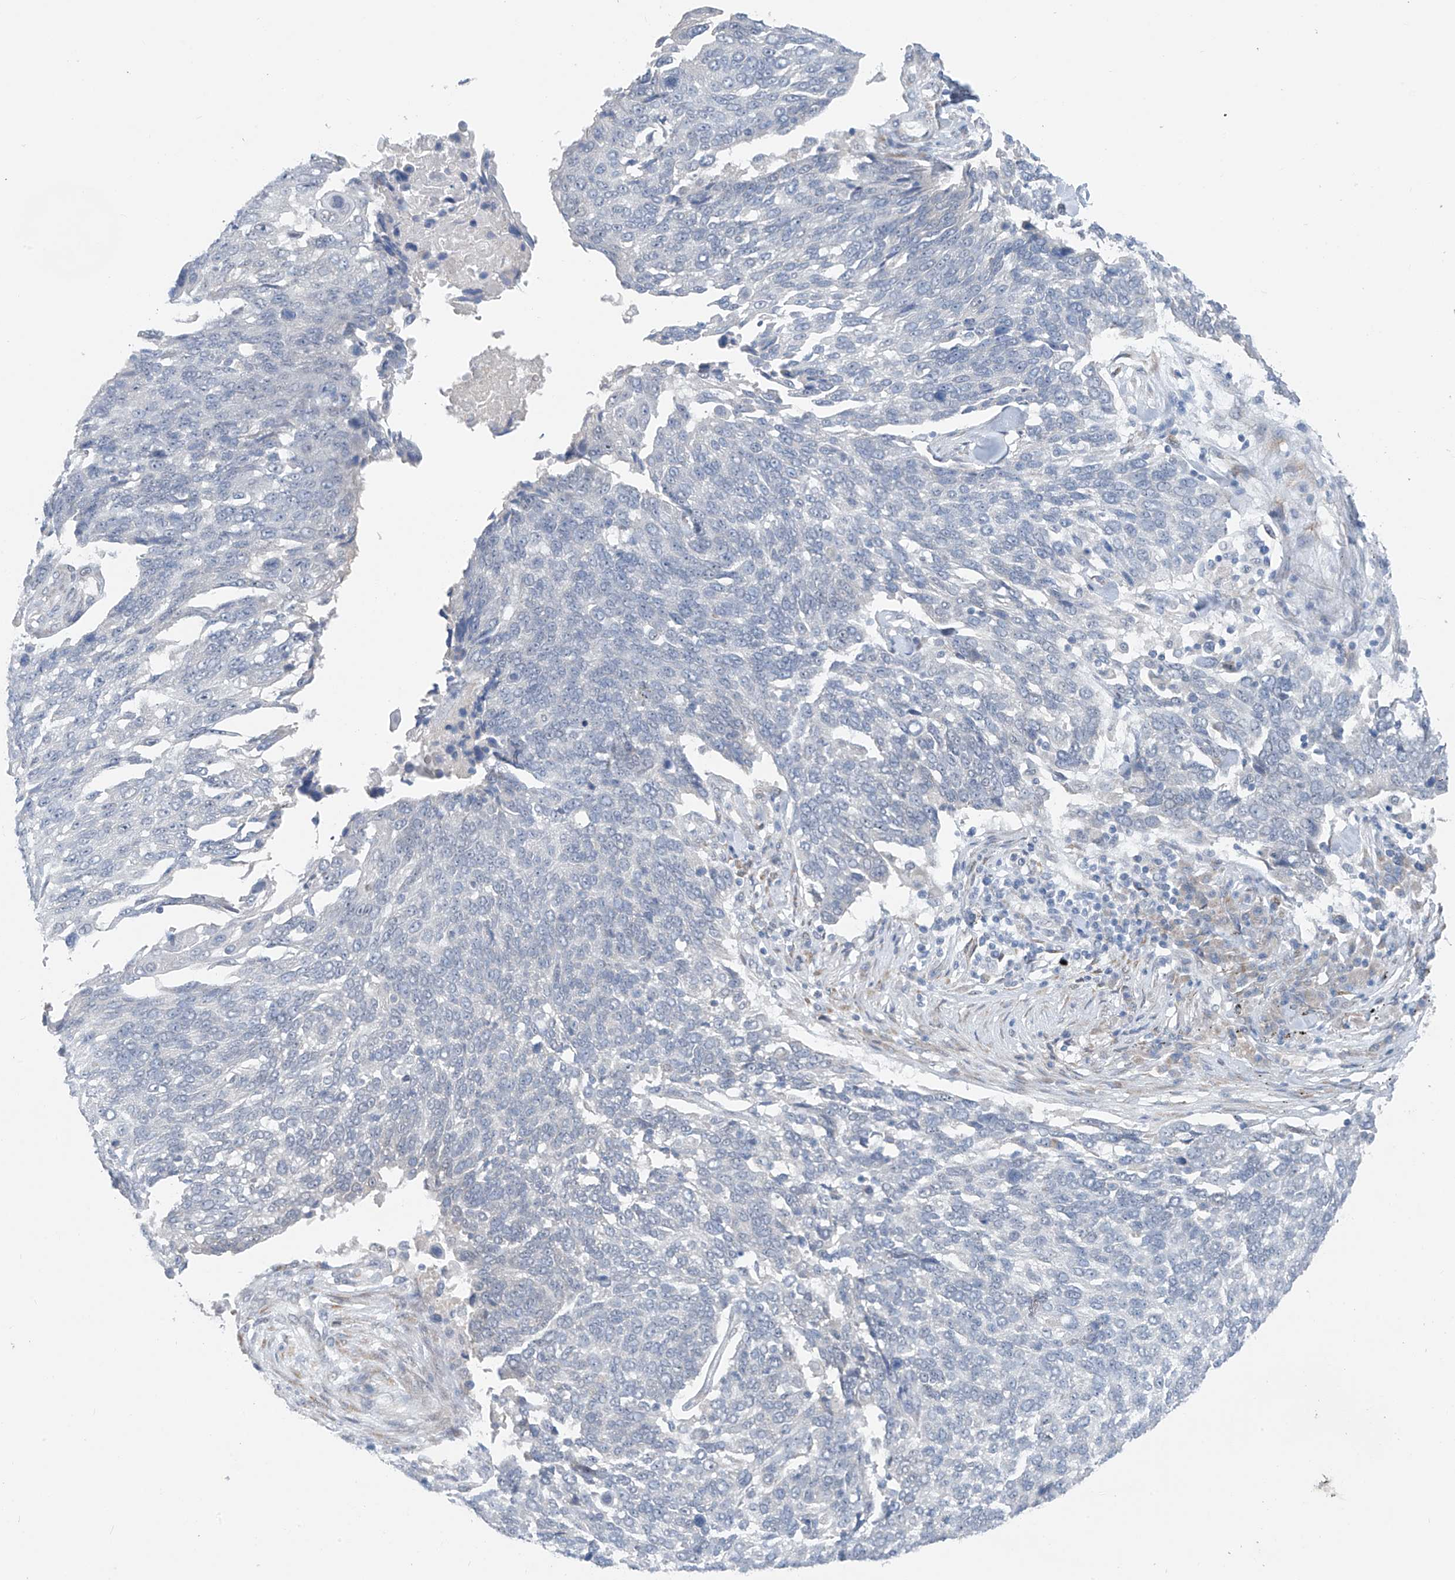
{"staining": {"intensity": "negative", "quantity": "none", "location": "none"}, "tissue": "lung cancer", "cell_type": "Tumor cells", "image_type": "cancer", "snomed": [{"axis": "morphology", "description": "Squamous cell carcinoma, NOS"}, {"axis": "topography", "description": "Lung"}], "caption": "DAB immunohistochemical staining of human lung cancer (squamous cell carcinoma) demonstrates no significant expression in tumor cells. Nuclei are stained in blue.", "gene": "CYP4V2", "patient": {"sex": "male", "age": 66}}